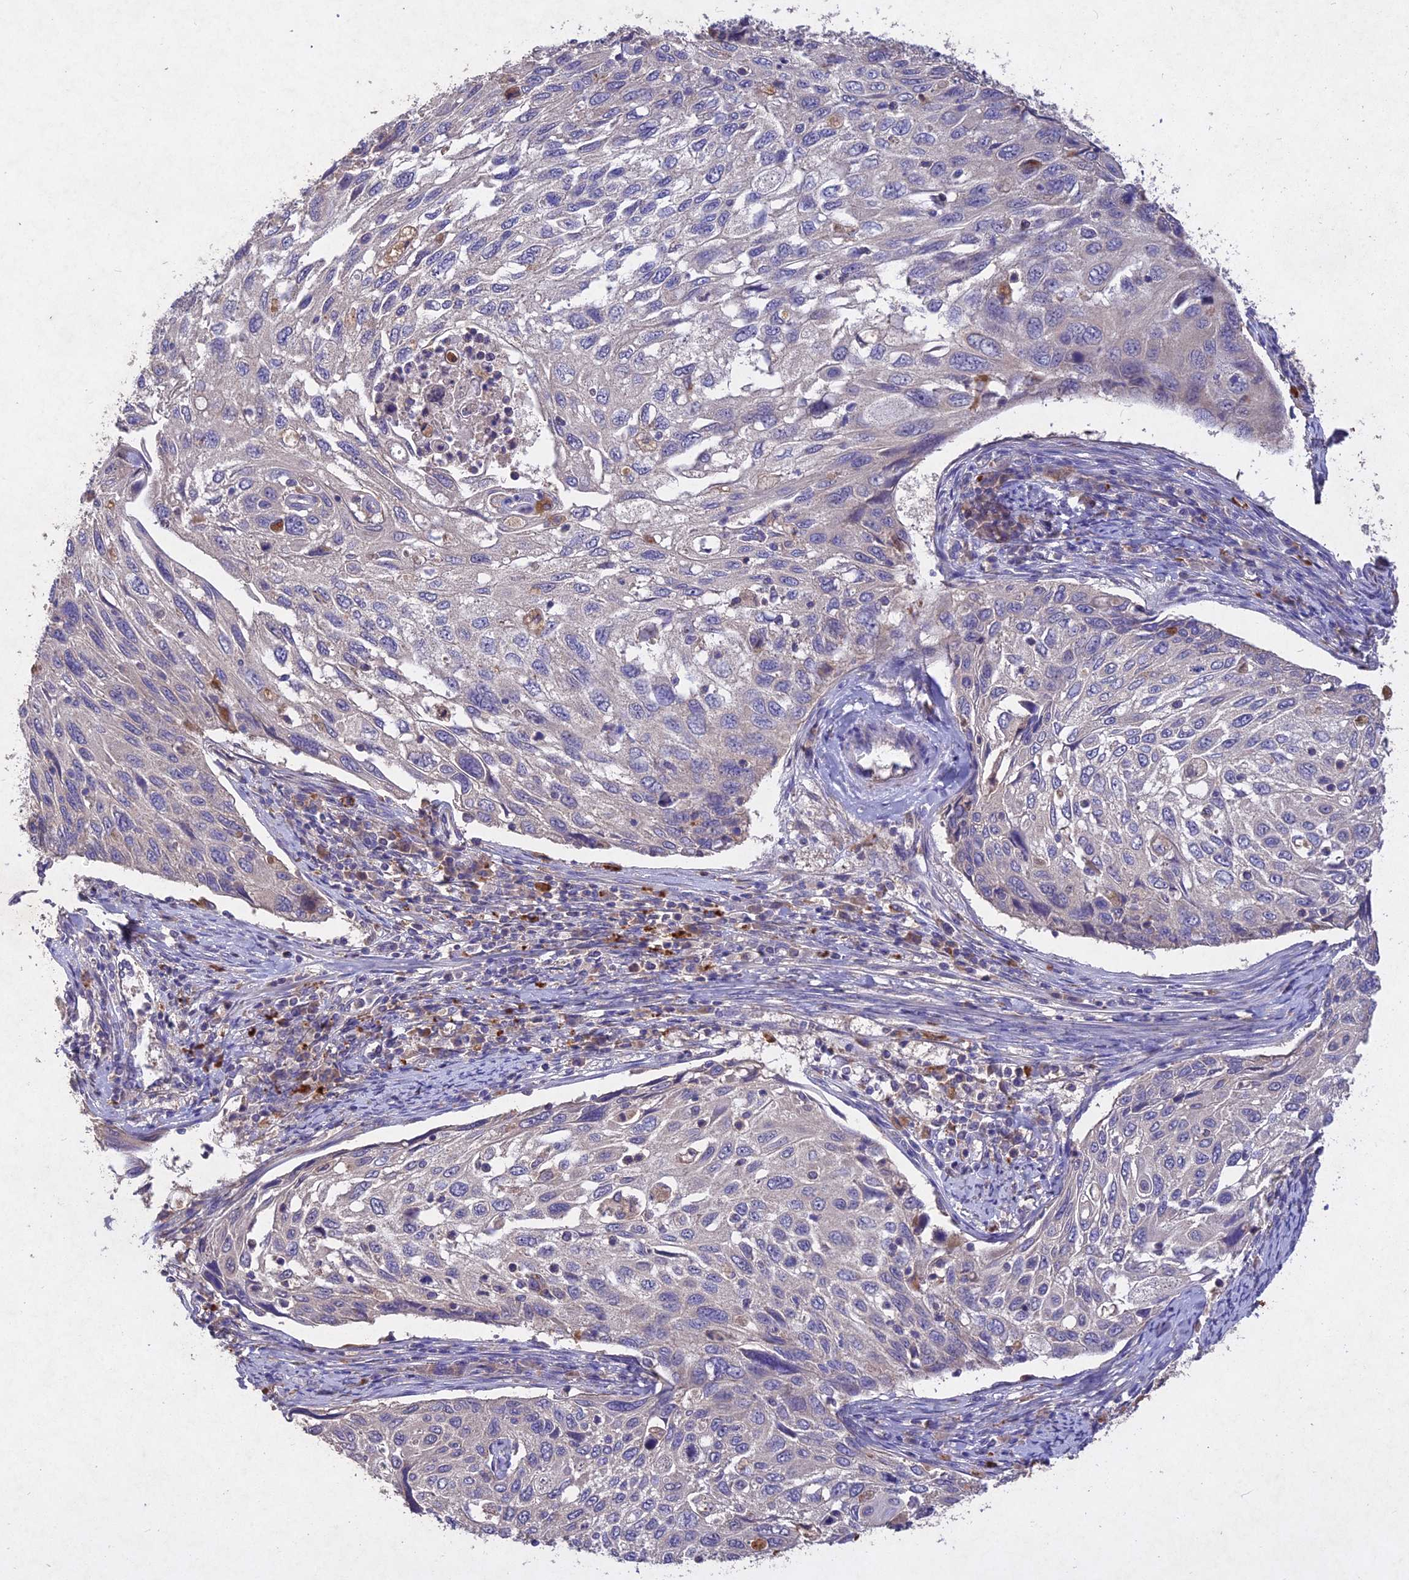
{"staining": {"intensity": "negative", "quantity": "none", "location": "none"}, "tissue": "cervical cancer", "cell_type": "Tumor cells", "image_type": "cancer", "snomed": [{"axis": "morphology", "description": "Squamous cell carcinoma, NOS"}, {"axis": "topography", "description": "Cervix"}], "caption": "Immunohistochemistry of human squamous cell carcinoma (cervical) exhibits no expression in tumor cells. The staining was performed using DAB (3,3'-diaminobenzidine) to visualize the protein expression in brown, while the nuclei were stained in blue with hematoxylin (Magnification: 20x).", "gene": "SLC26A4", "patient": {"sex": "female", "age": 70}}